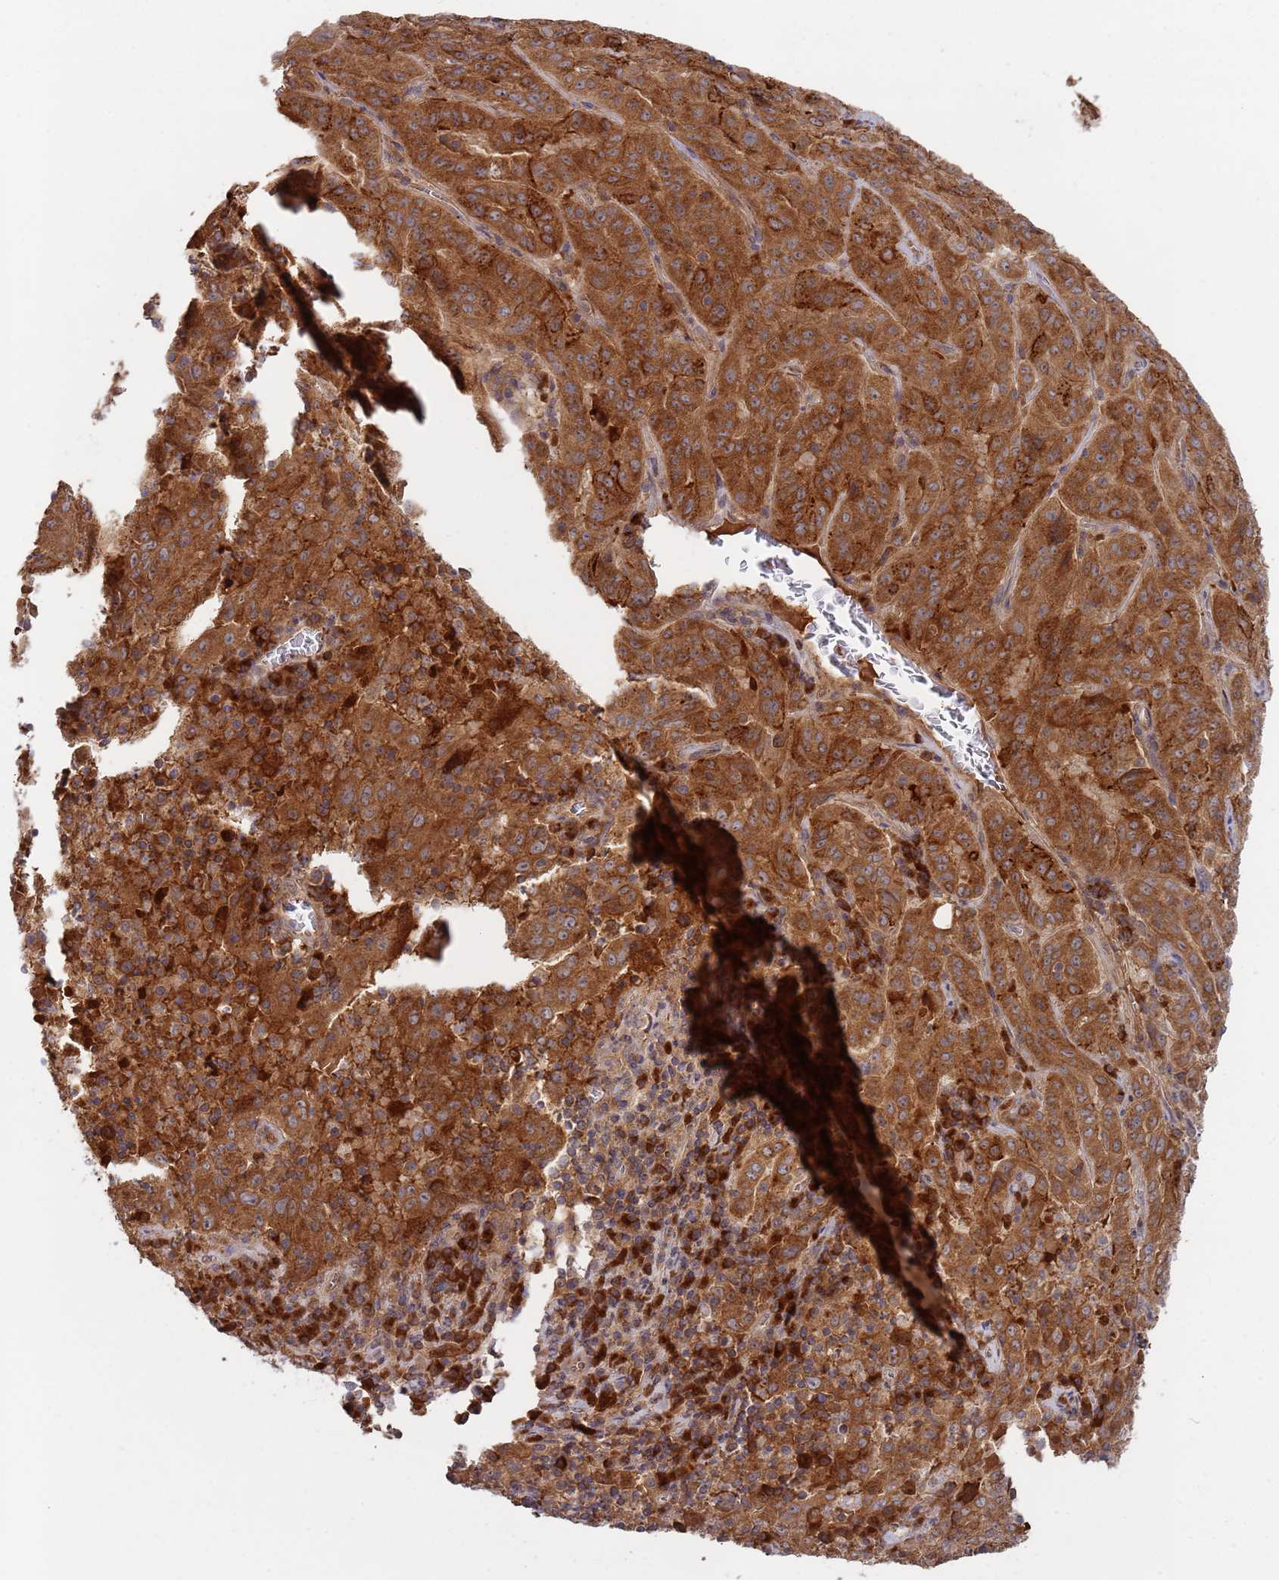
{"staining": {"intensity": "strong", "quantity": ">75%", "location": "cytoplasmic/membranous"}, "tissue": "pancreatic cancer", "cell_type": "Tumor cells", "image_type": "cancer", "snomed": [{"axis": "morphology", "description": "Adenocarcinoma, NOS"}, {"axis": "topography", "description": "Pancreas"}], "caption": "Pancreatic adenocarcinoma stained with a brown dye demonstrates strong cytoplasmic/membranous positive positivity in approximately >75% of tumor cells.", "gene": "OR5A2", "patient": {"sex": "male", "age": 63}}